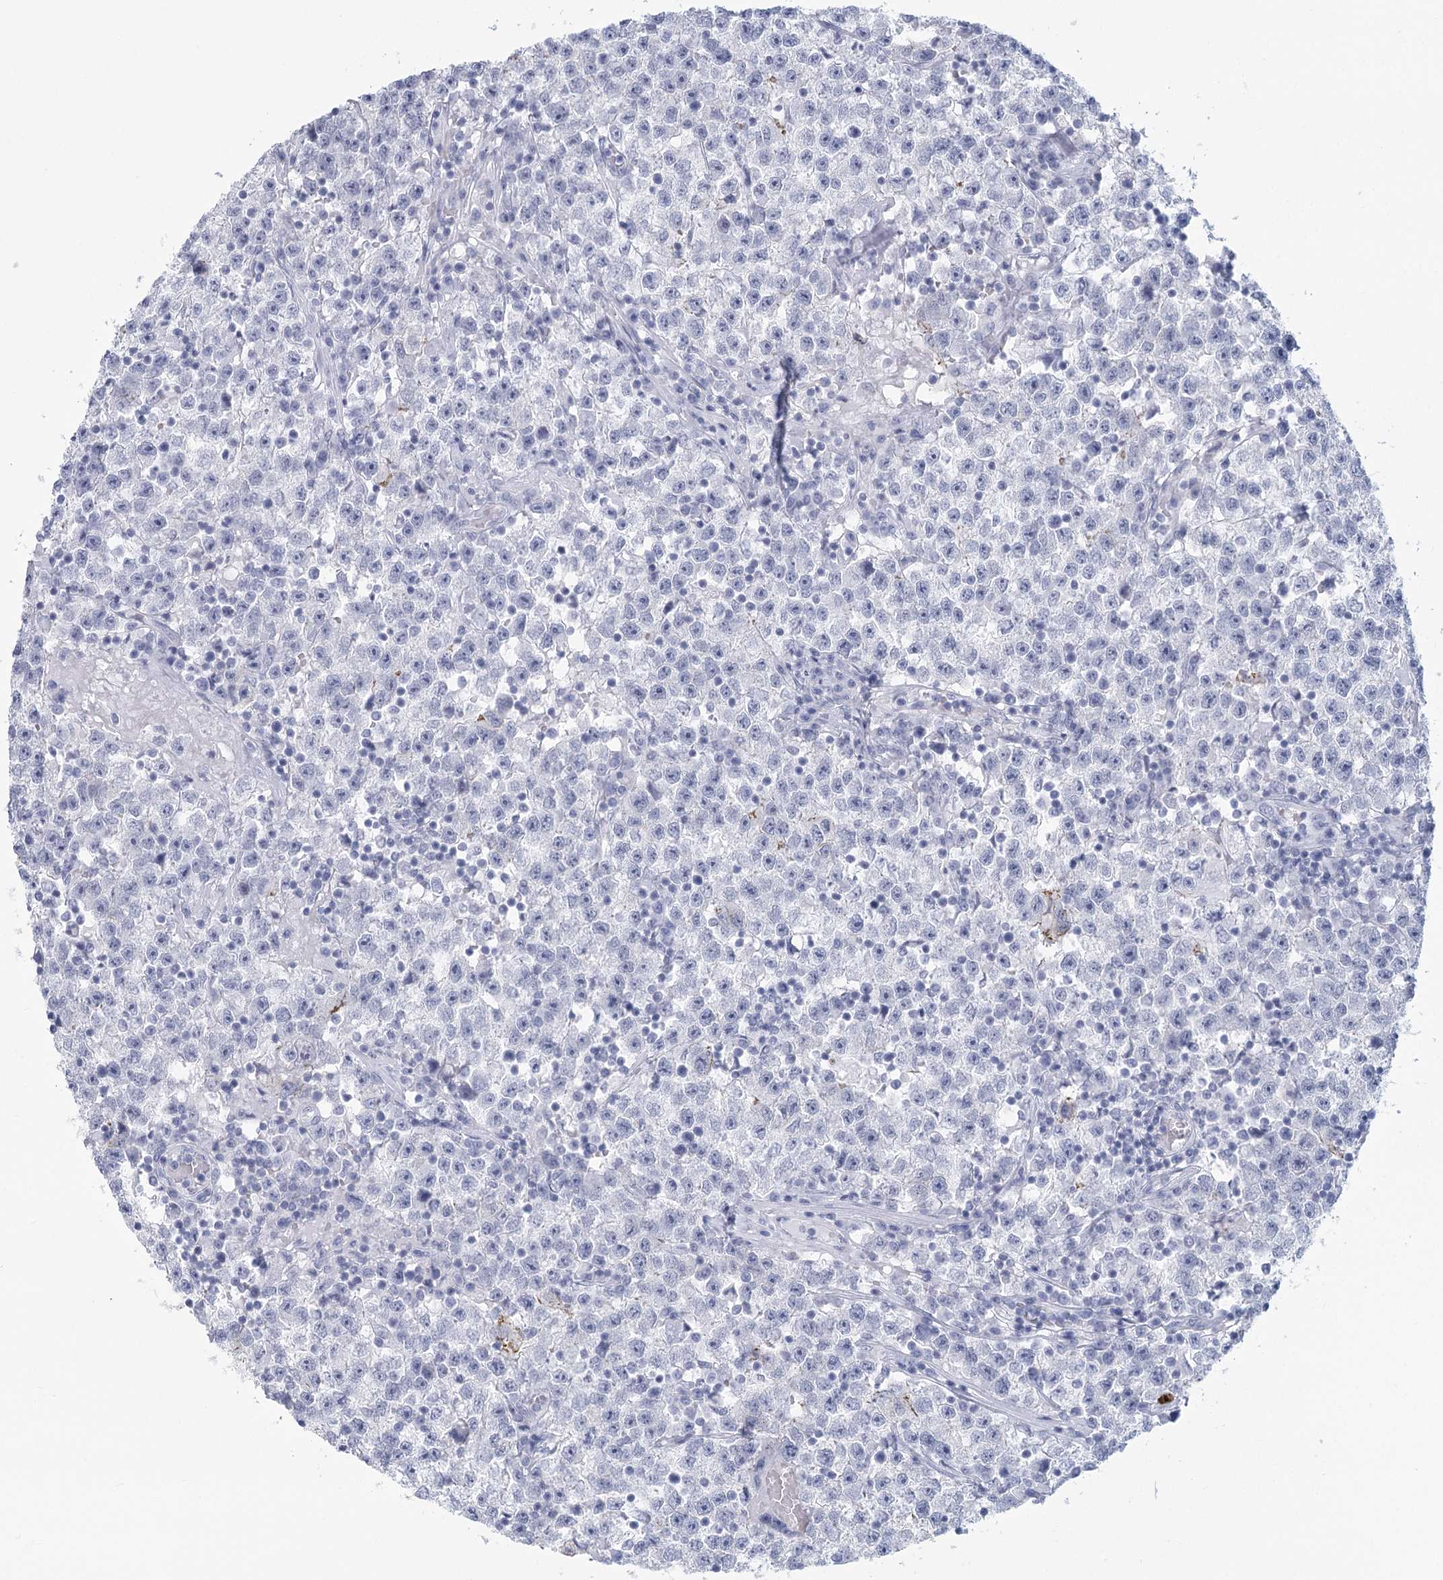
{"staining": {"intensity": "negative", "quantity": "none", "location": "none"}, "tissue": "testis cancer", "cell_type": "Tumor cells", "image_type": "cancer", "snomed": [{"axis": "morphology", "description": "Seminoma, NOS"}, {"axis": "topography", "description": "Testis"}], "caption": "Immunohistochemistry (IHC) of testis cancer shows no positivity in tumor cells.", "gene": "WNT8B", "patient": {"sex": "male", "age": 22}}